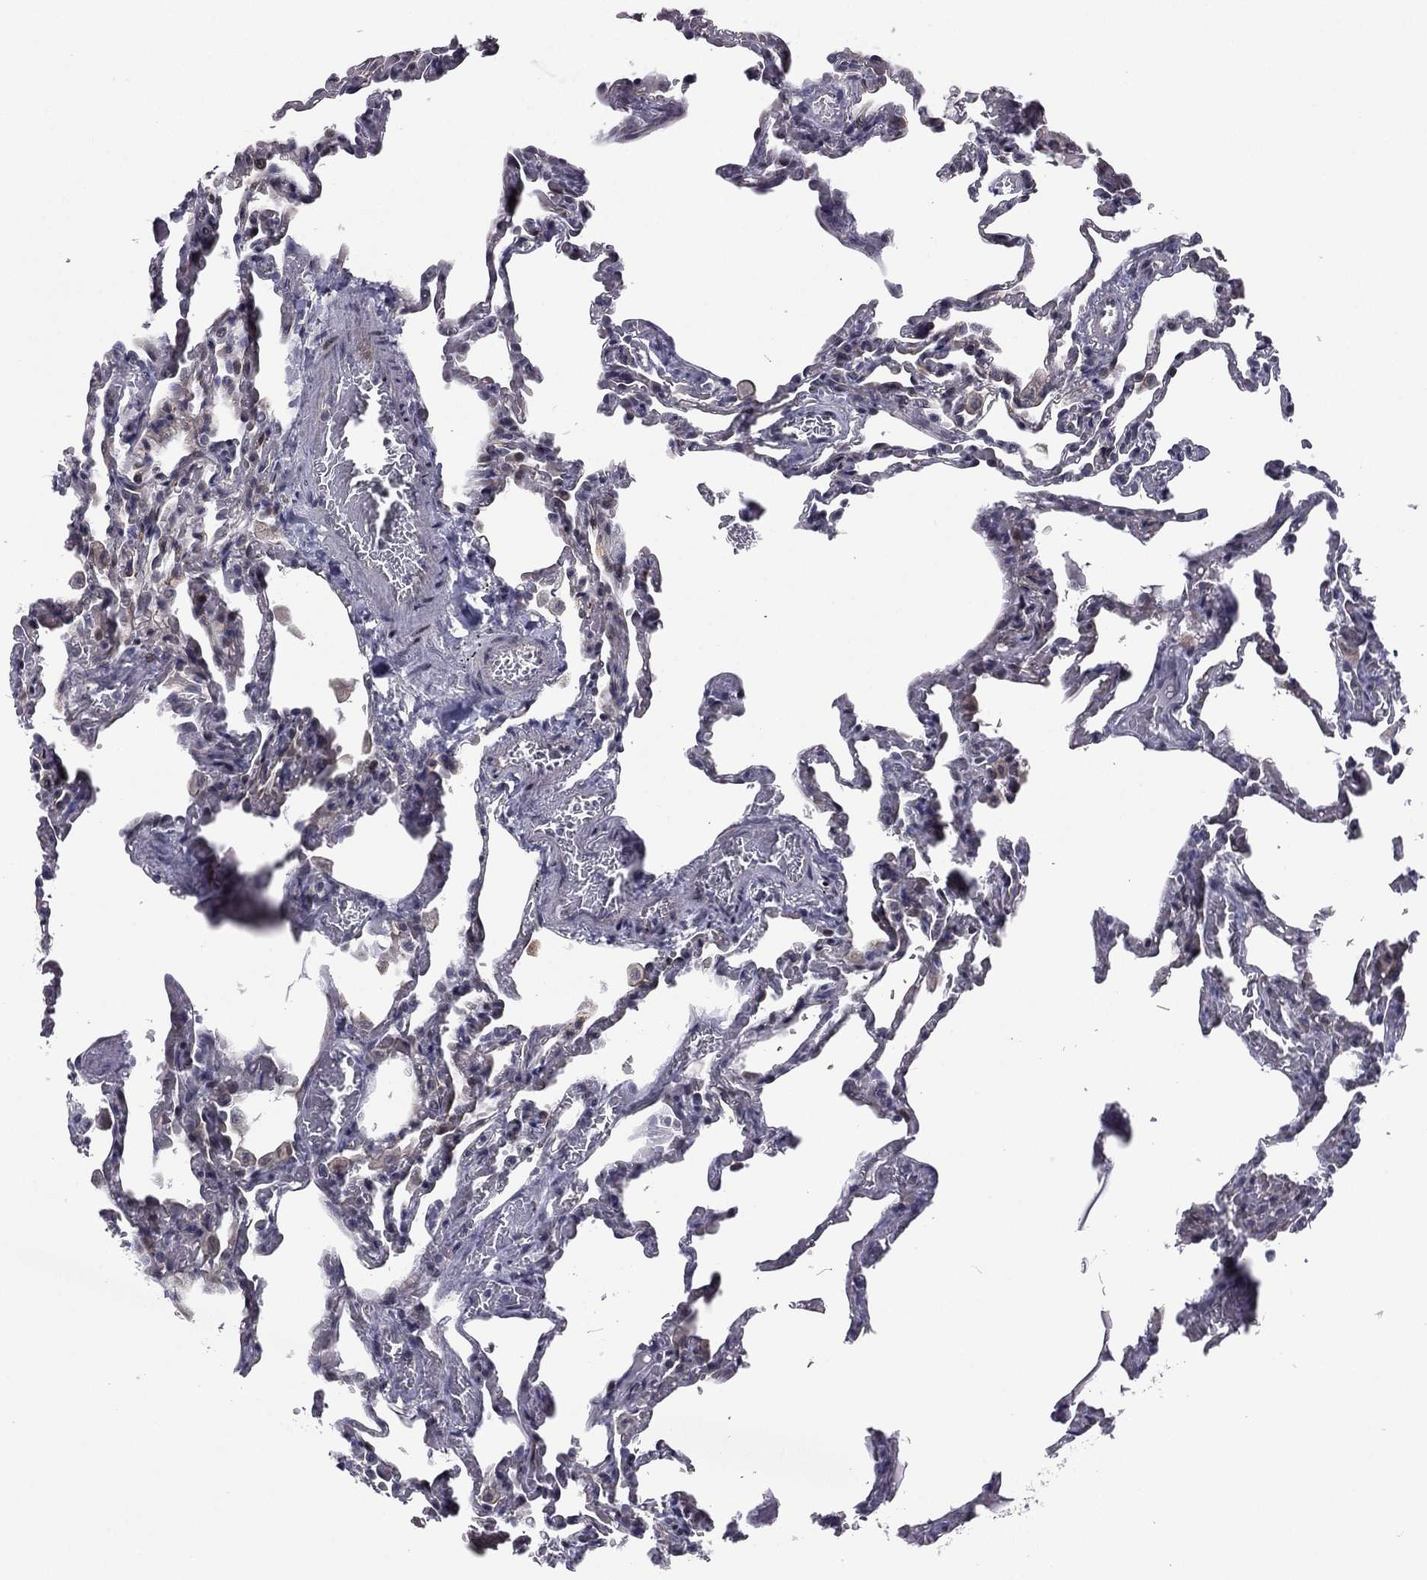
{"staining": {"intensity": "negative", "quantity": "none", "location": "none"}, "tissue": "lung", "cell_type": "Alveolar cells", "image_type": "normal", "snomed": [{"axis": "morphology", "description": "Normal tissue, NOS"}, {"axis": "topography", "description": "Lung"}], "caption": "This micrograph is of benign lung stained with immunohistochemistry (IHC) to label a protein in brown with the nuclei are counter-stained blue. There is no staining in alveolar cells.", "gene": "ACTRT2", "patient": {"sex": "female", "age": 43}}